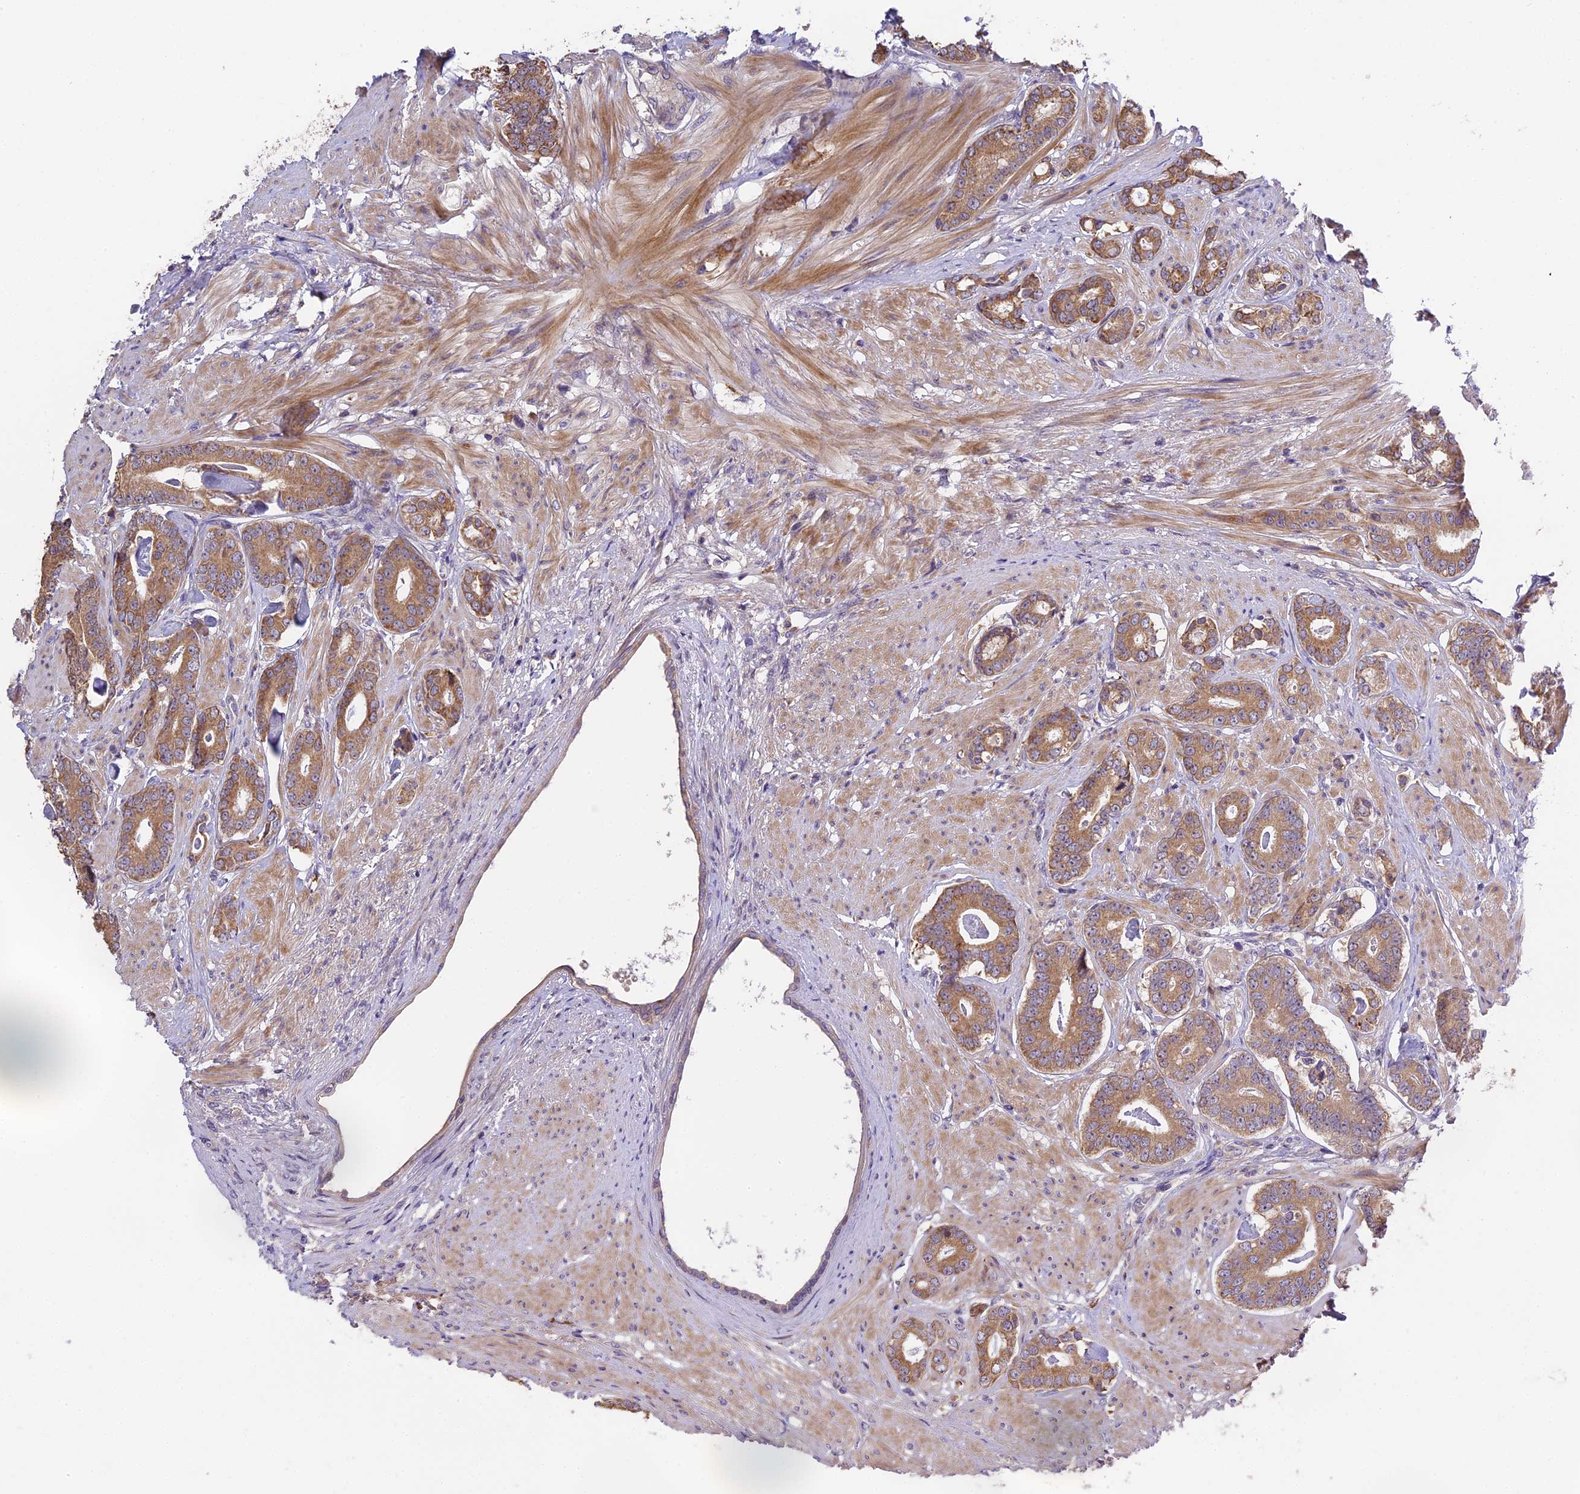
{"staining": {"intensity": "moderate", "quantity": ">75%", "location": "cytoplasmic/membranous"}, "tissue": "prostate cancer", "cell_type": "Tumor cells", "image_type": "cancer", "snomed": [{"axis": "morphology", "description": "Adenocarcinoma, Low grade"}, {"axis": "topography", "description": "Prostate"}], "caption": "Immunohistochemistry (IHC) of human prostate cancer (low-grade adenocarcinoma) reveals medium levels of moderate cytoplasmic/membranous staining in approximately >75% of tumor cells.", "gene": "ABCC10", "patient": {"sex": "male", "age": 71}}